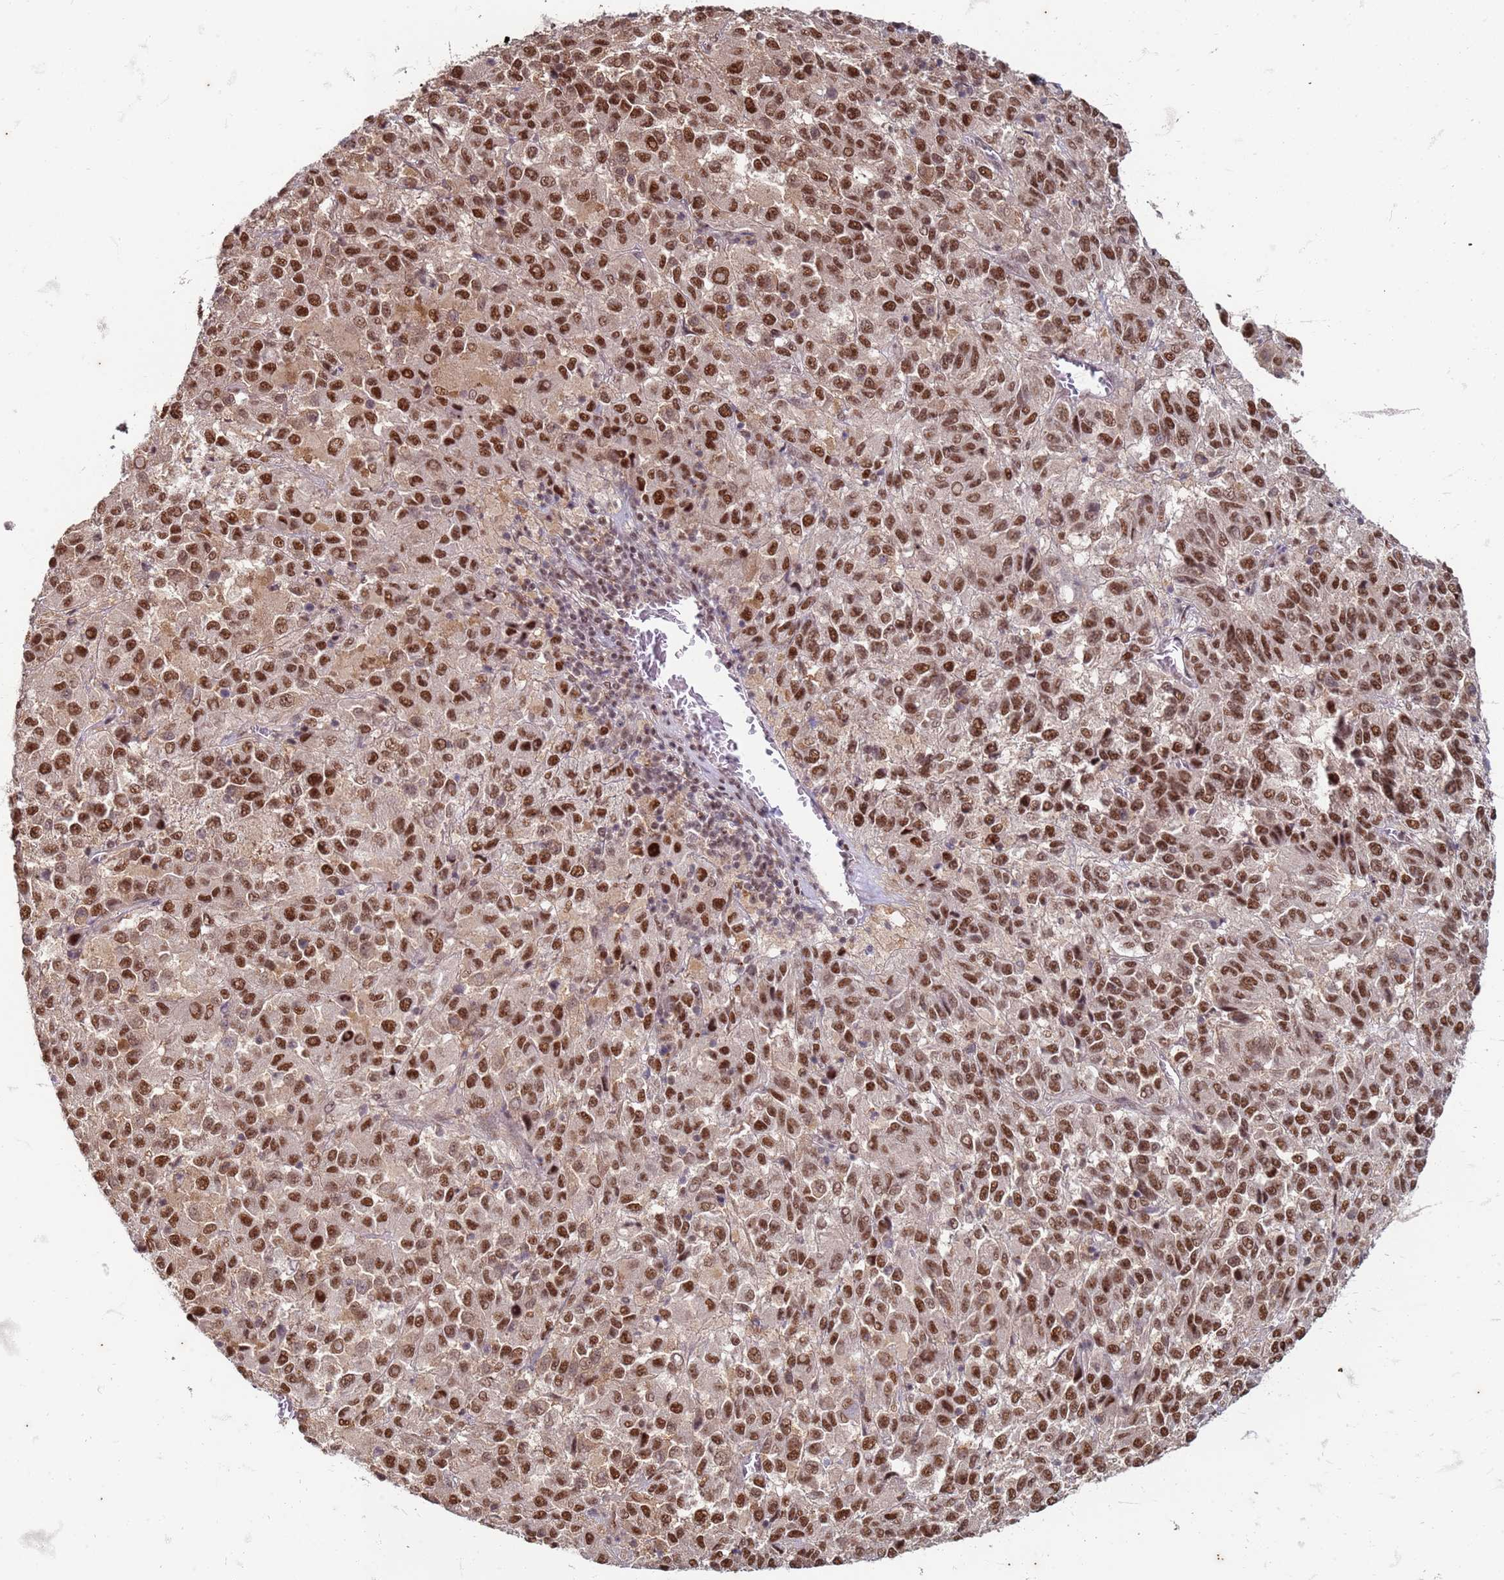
{"staining": {"intensity": "strong", "quantity": ">75%", "location": "nuclear"}, "tissue": "melanoma", "cell_type": "Tumor cells", "image_type": "cancer", "snomed": [{"axis": "morphology", "description": "Malignant melanoma, Metastatic site"}, {"axis": "topography", "description": "Lung"}], "caption": "Melanoma stained with a brown dye shows strong nuclear positive staining in about >75% of tumor cells.", "gene": "TRMT6", "patient": {"sex": "male", "age": 64}}